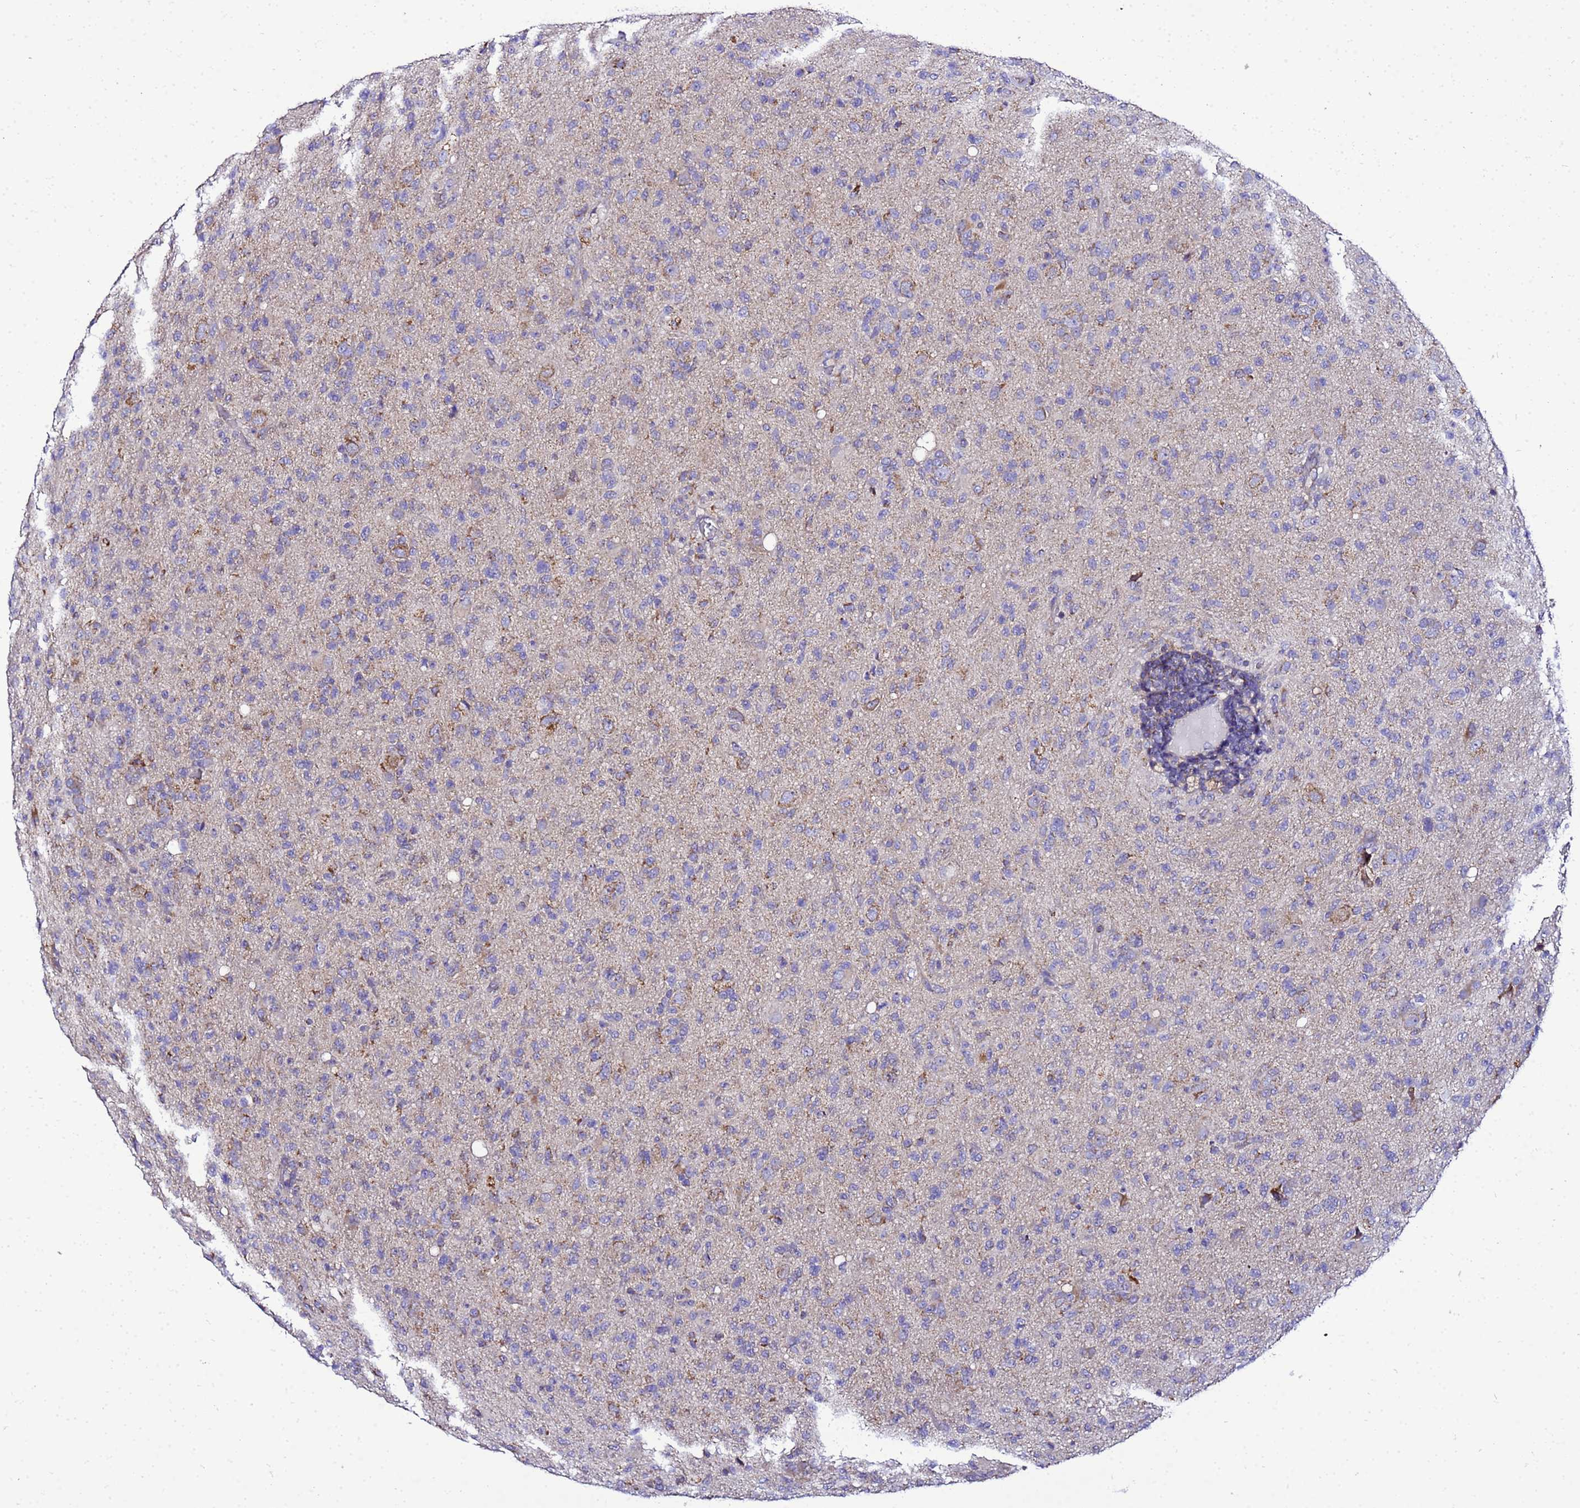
{"staining": {"intensity": "weak", "quantity": "<25%", "location": "cytoplasmic/membranous"}, "tissue": "glioma", "cell_type": "Tumor cells", "image_type": "cancer", "snomed": [{"axis": "morphology", "description": "Glioma, malignant, High grade"}, {"axis": "topography", "description": "Brain"}], "caption": "IHC photomicrograph of neoplastic tissue: human glioma stained with DAB exhibits no significant protein staining in tumor cells.", "gene": "HIGD2A", "patient": {"sex": "female", "age": 57}}